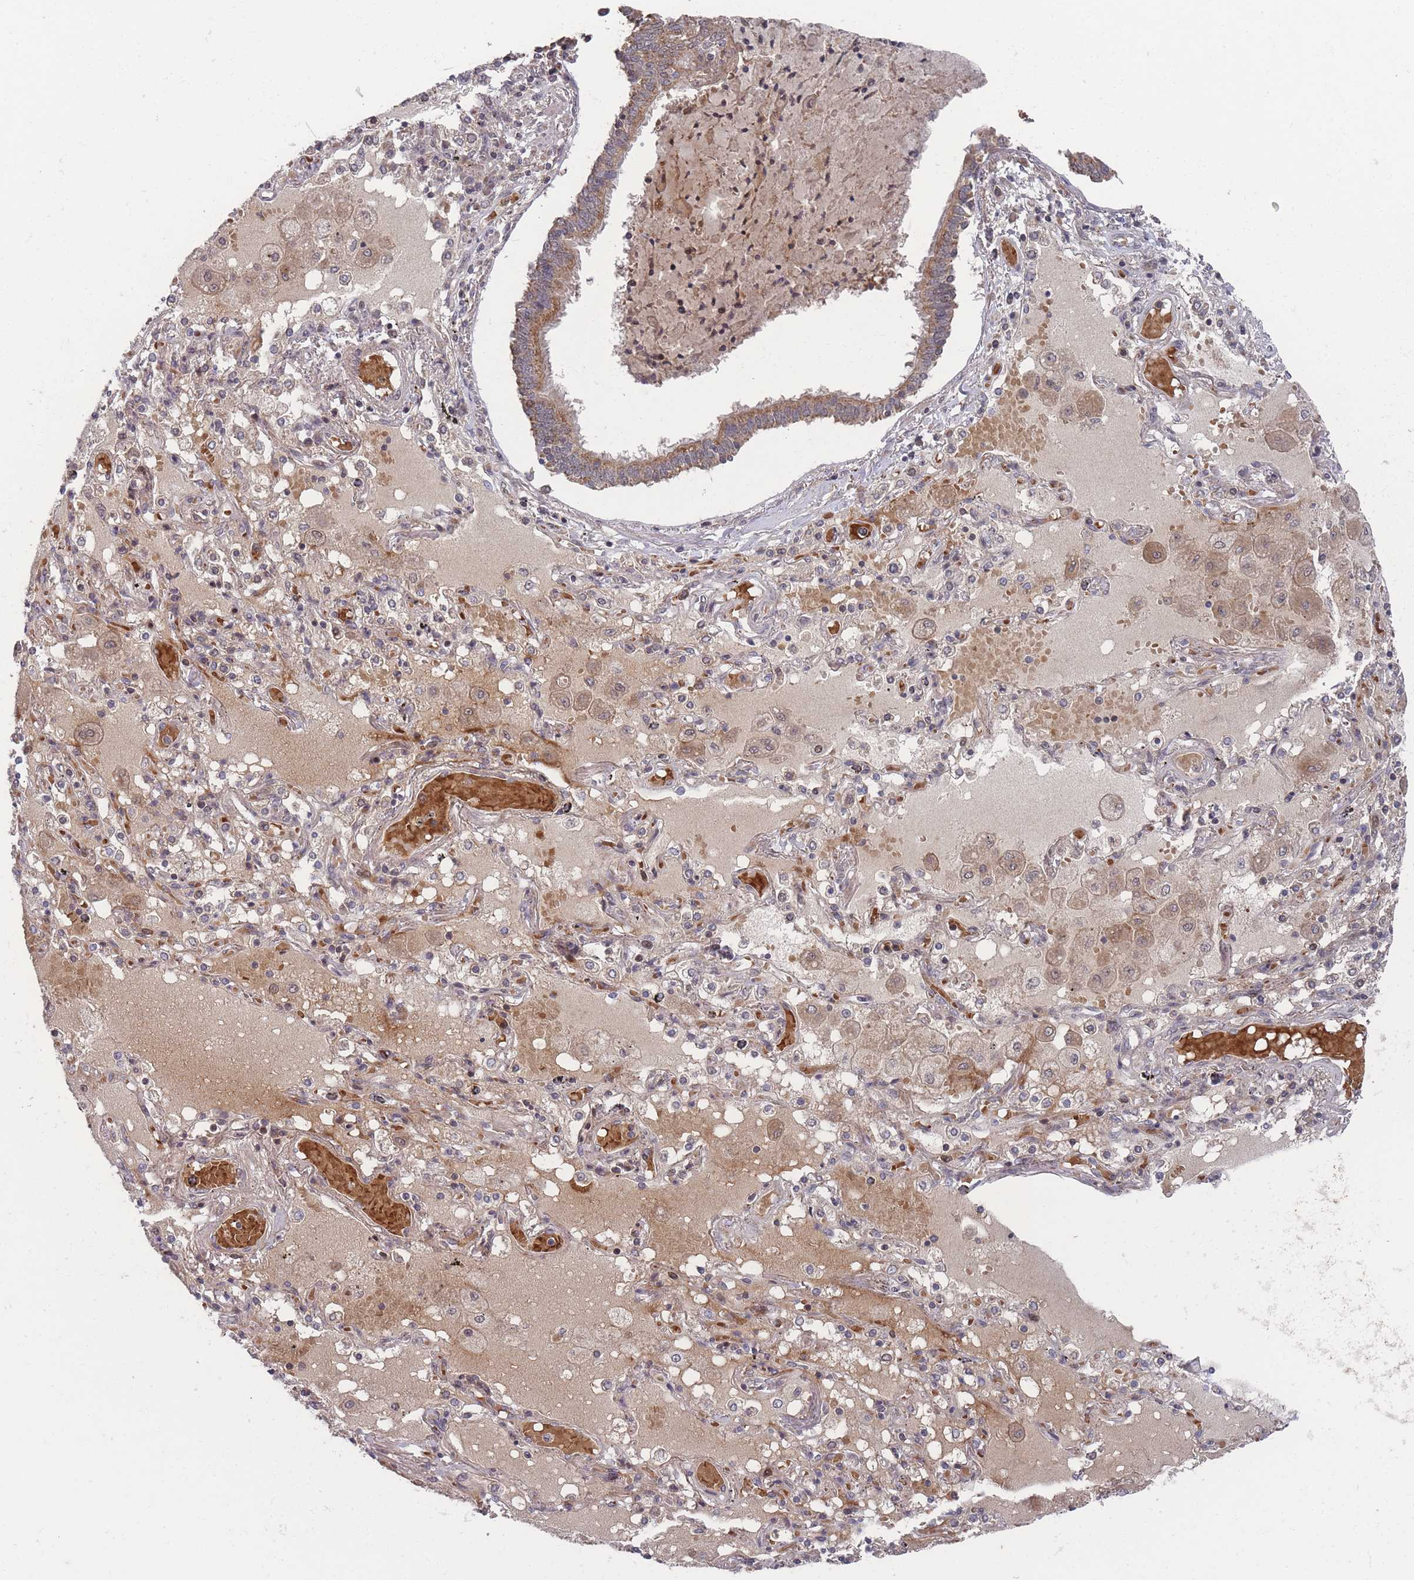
{"staining": {"intensity": "moderate", "quantity": ">75%", "location": "cytoplasmic/membranous"}, "tissue": "lung cancer", "cell_type": "Tumor cells", "image_type": "cancer", "snomed": [{"axis": "morphology", "description": "Squamous cell carcinoma, NOS"}, {"axis": "topography", "description": "Lung"}], "caption": "Lung cancer (squamous cell carcinoma) tissue reveals moderate cytoplasmic/membranous positivity in approximately >75% of tumor cells, visualized by immunohistochemistry.", "gene": "SF3B1", "patient": {"sex": "male", "age": 65}}